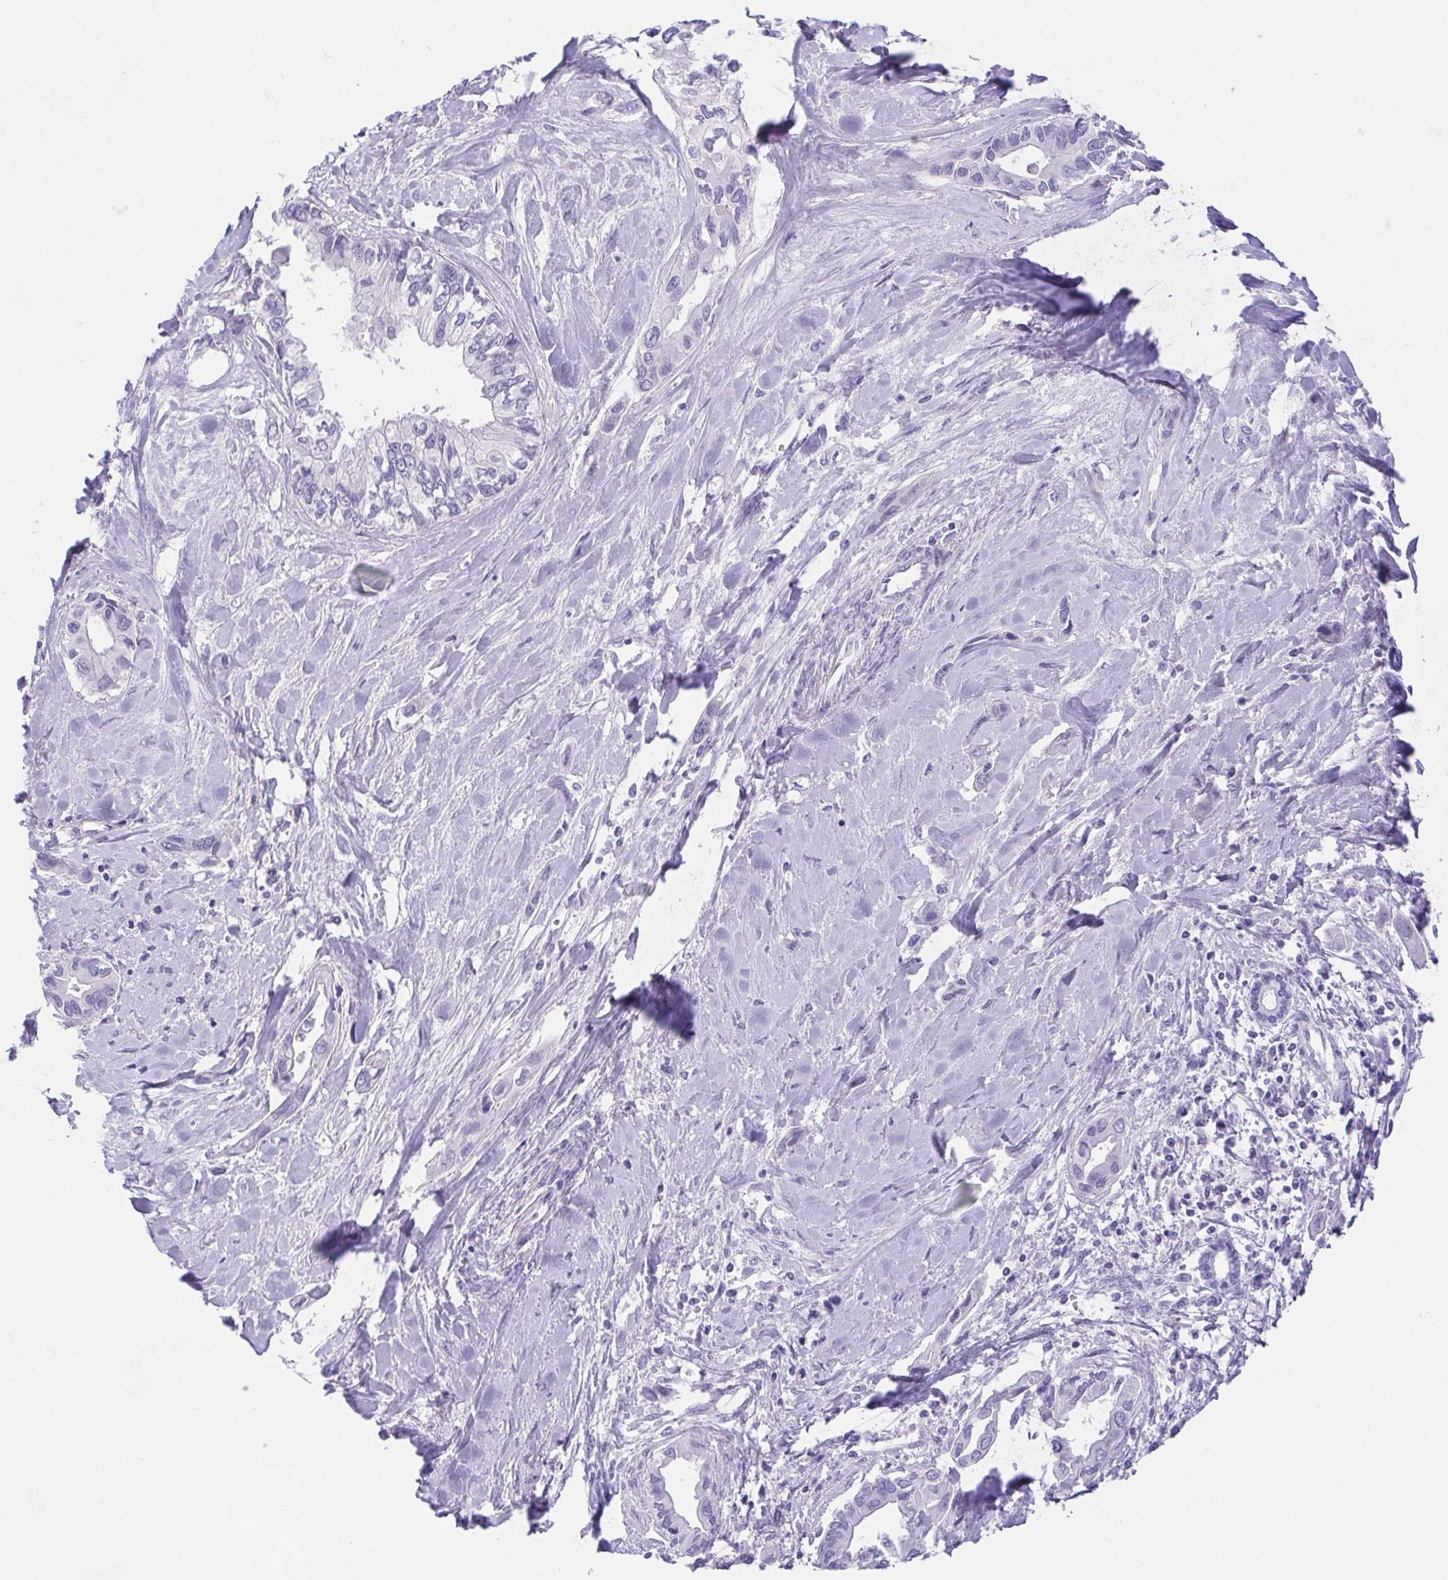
{"staining": {"intensity": "negative", "quantity": "none", "location": "none"}, "tissue": "liver cancer", "cell_type": "Tumor cells", "image_type": "cancer", "snomed": [{"axis": "morphology", "description": "Cholangiocarcinoma"}, {"axis": "topography", "description": "Liver"}], "caption": "High magnification brightfield microscopy of liver cholangiocarcinoma stained with DAB (3,3'-diaminobenzidine) (brown) and counterstained with hematoxylin (blue): tumor cells show no significant positivity. (DAB immunohistochemistry, high magnification).", "gene": "SPATA4", "patient": {"sex": "female", "age": 64}}